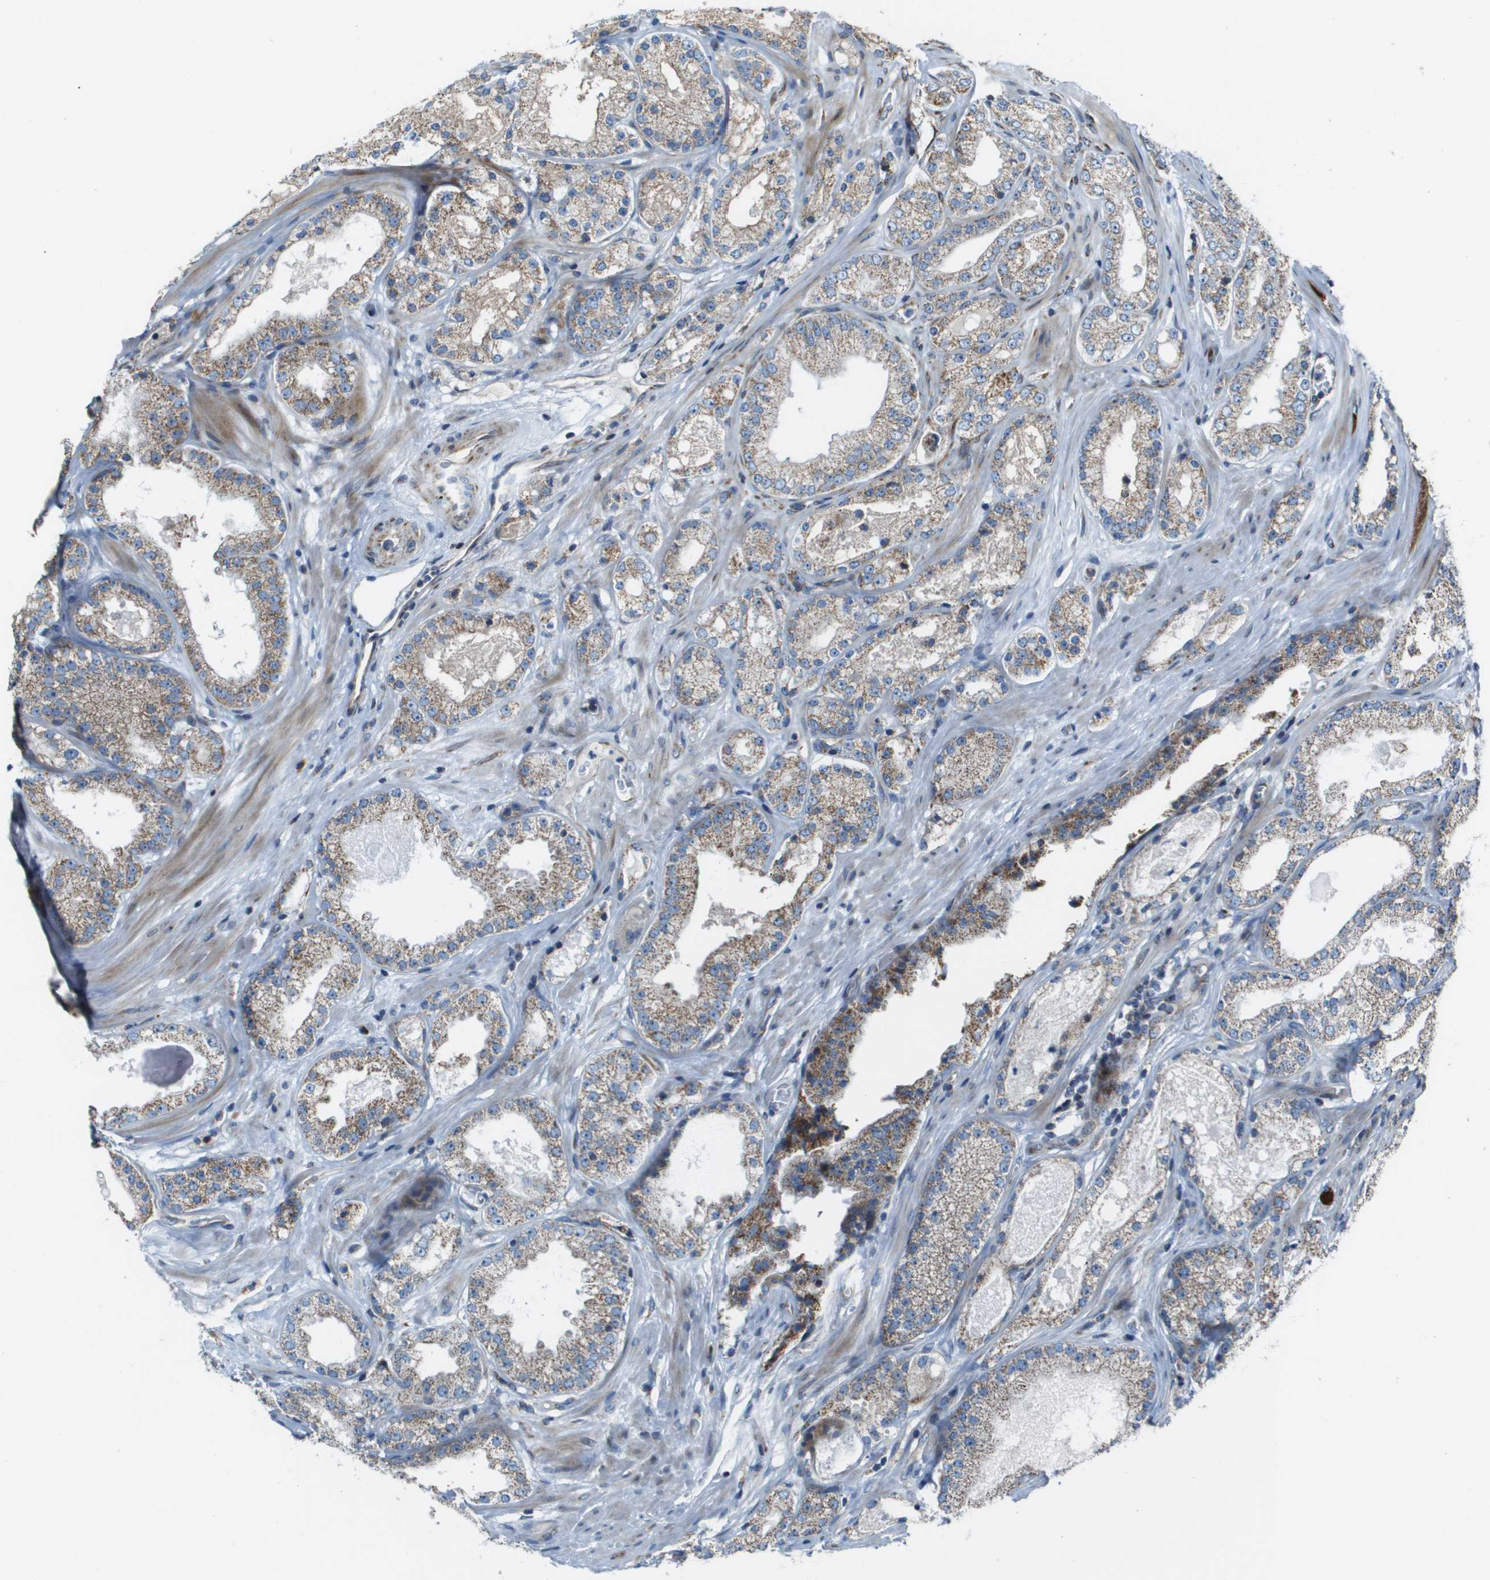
{"staining": {"intensity": "weak", "quantity": ">75%", "location": "cytoplasmic/membranous"}, "tissue": "prostate cancer", "cell_type": "Tumor cells", "image_type": "cancer", "snomed": [{"axis": "morphology", "description": "Adenocarcinoma, High grade"}, {"axis": "topography", "description": "Prostate"}], "caption": "Immunohistochemistry micrograph of human adenocarcinoma (high-grade) (prostate) stained for a protein (brown), which shows low levels of weak cytoplasmic/membranous staining in about >75% of tumor cells.", "gene": "MGAT3", "patient": {"sex": "male", "age": 65}}